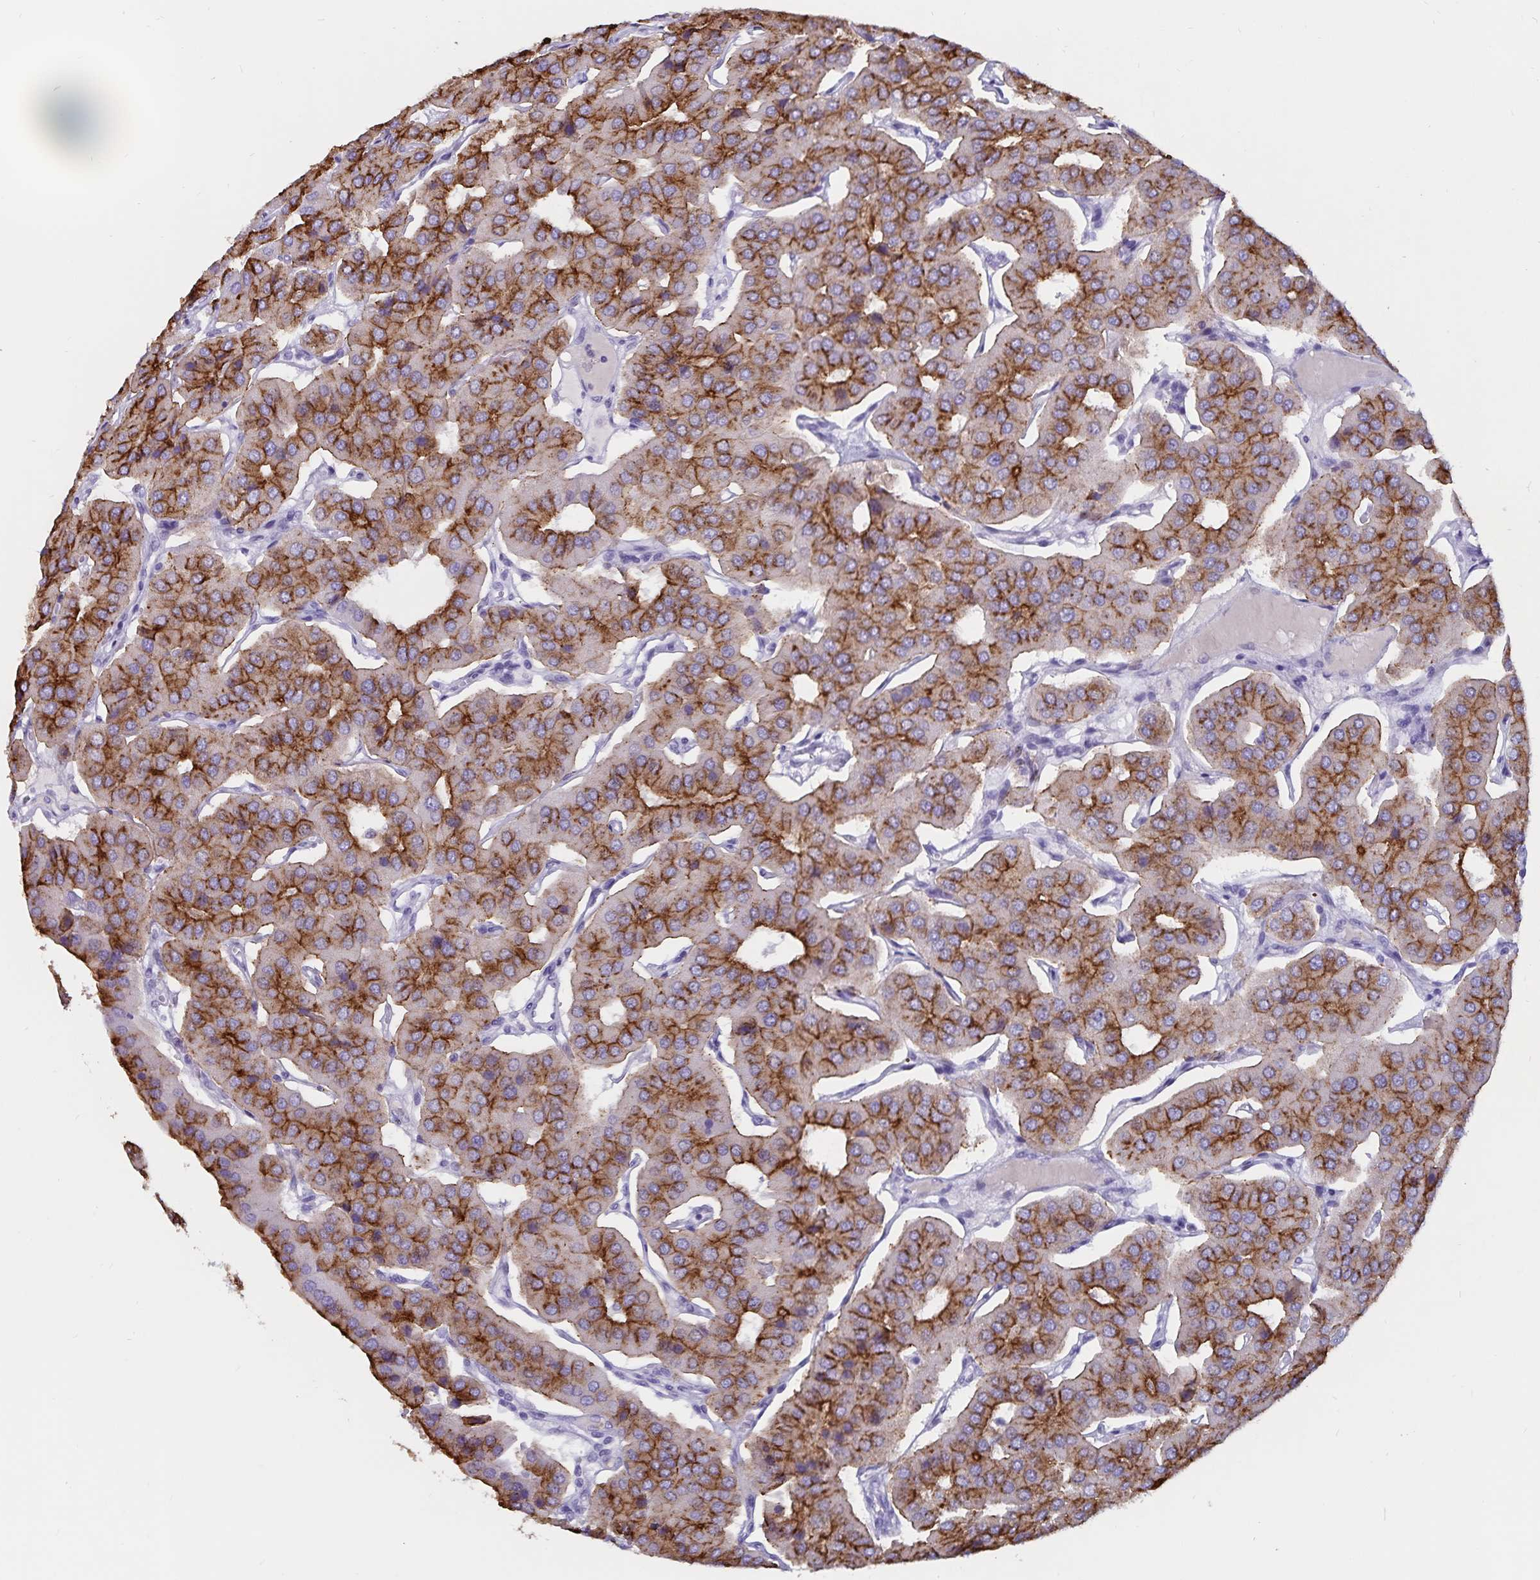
{"staining": {"intensity": "strong", "quantity": "25%-75%", "location": "cytoplasmic/membranous"}, "tissue": "parathyroid gland", "cell_type": "Glandular cells", "image_type": "normal", "snomed": [{"axis": "morphology", "description": "Normal tissue, NOS"}, {"axis": "morphology", "description": "Adenoma, NOS"}, {"axis": "topography", "description": "Parathyroid gland"}], "caption": "Approximately 25%-75% of glandular cells in benign human parathyroid gland show strong cytoplasmic/membranous protein expression as visualized by brown immunohistochemical staining.", "gene": "GPR137", "patient": {"sex": "female", "age": 86}}